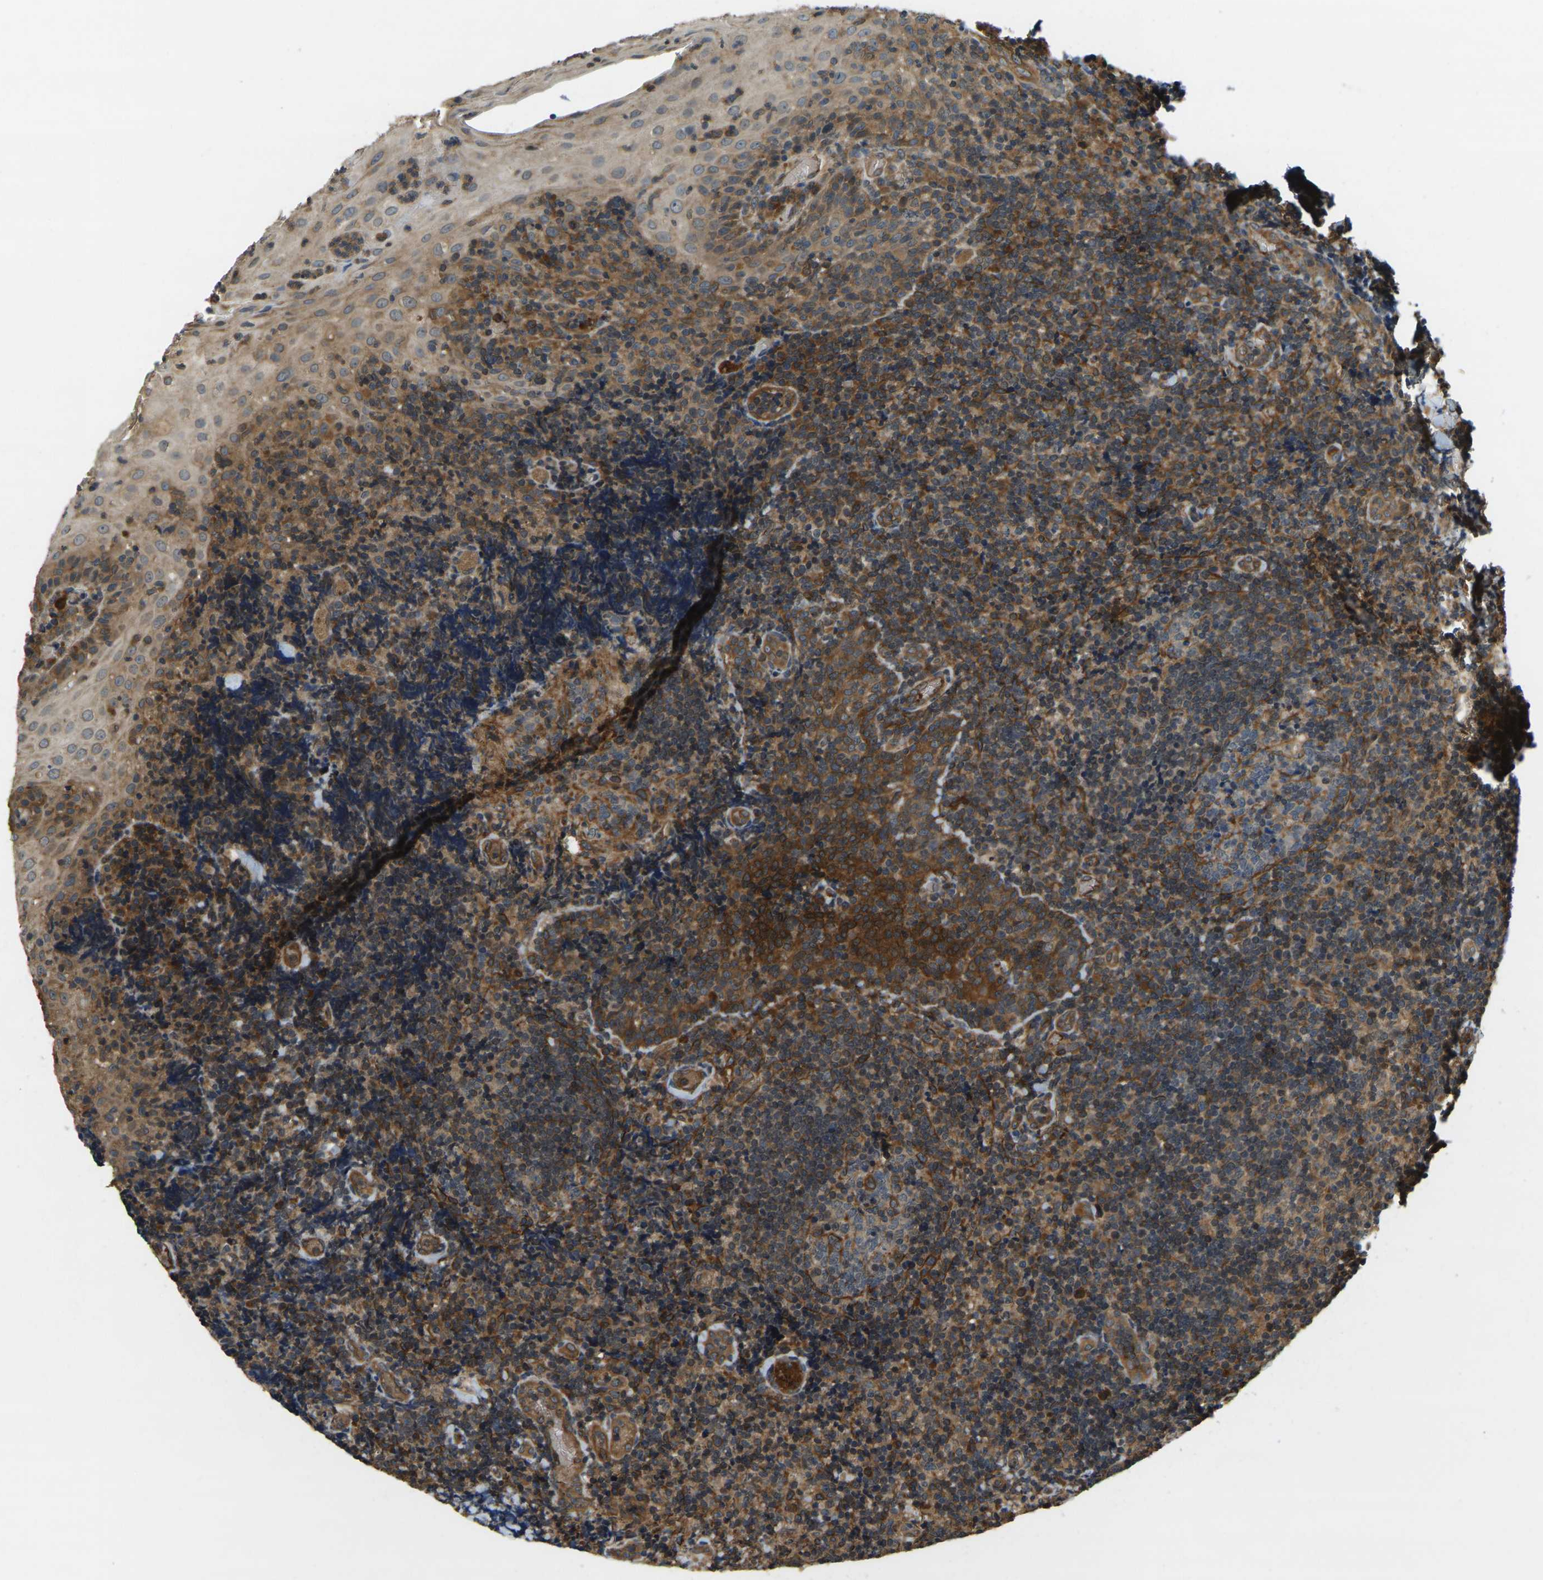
{"staining": {"intensity": "moderate", "quantity": ">75%", "location": "cytoplasmic/membranous"}, "tissue": "tonsil", "cell_type": "Germinal center cells", "image_type": "normal", "snomed": [{"axis": "morphology", "description": "Normal tissue, NOS"}, {"axis": "topography", "description": "Tonsil"}], "caption": "This micrograph reveals normal tonsil stained with immunohistochemistry (IHC) to label a protein in brown. The cytoplasmic/membranous of germinal center cells show moderate positivity for the protein. Nuclei are counter-stained blue.", "gene": "ERGIC1", "patient": {"sex": "male", "age": 37}}